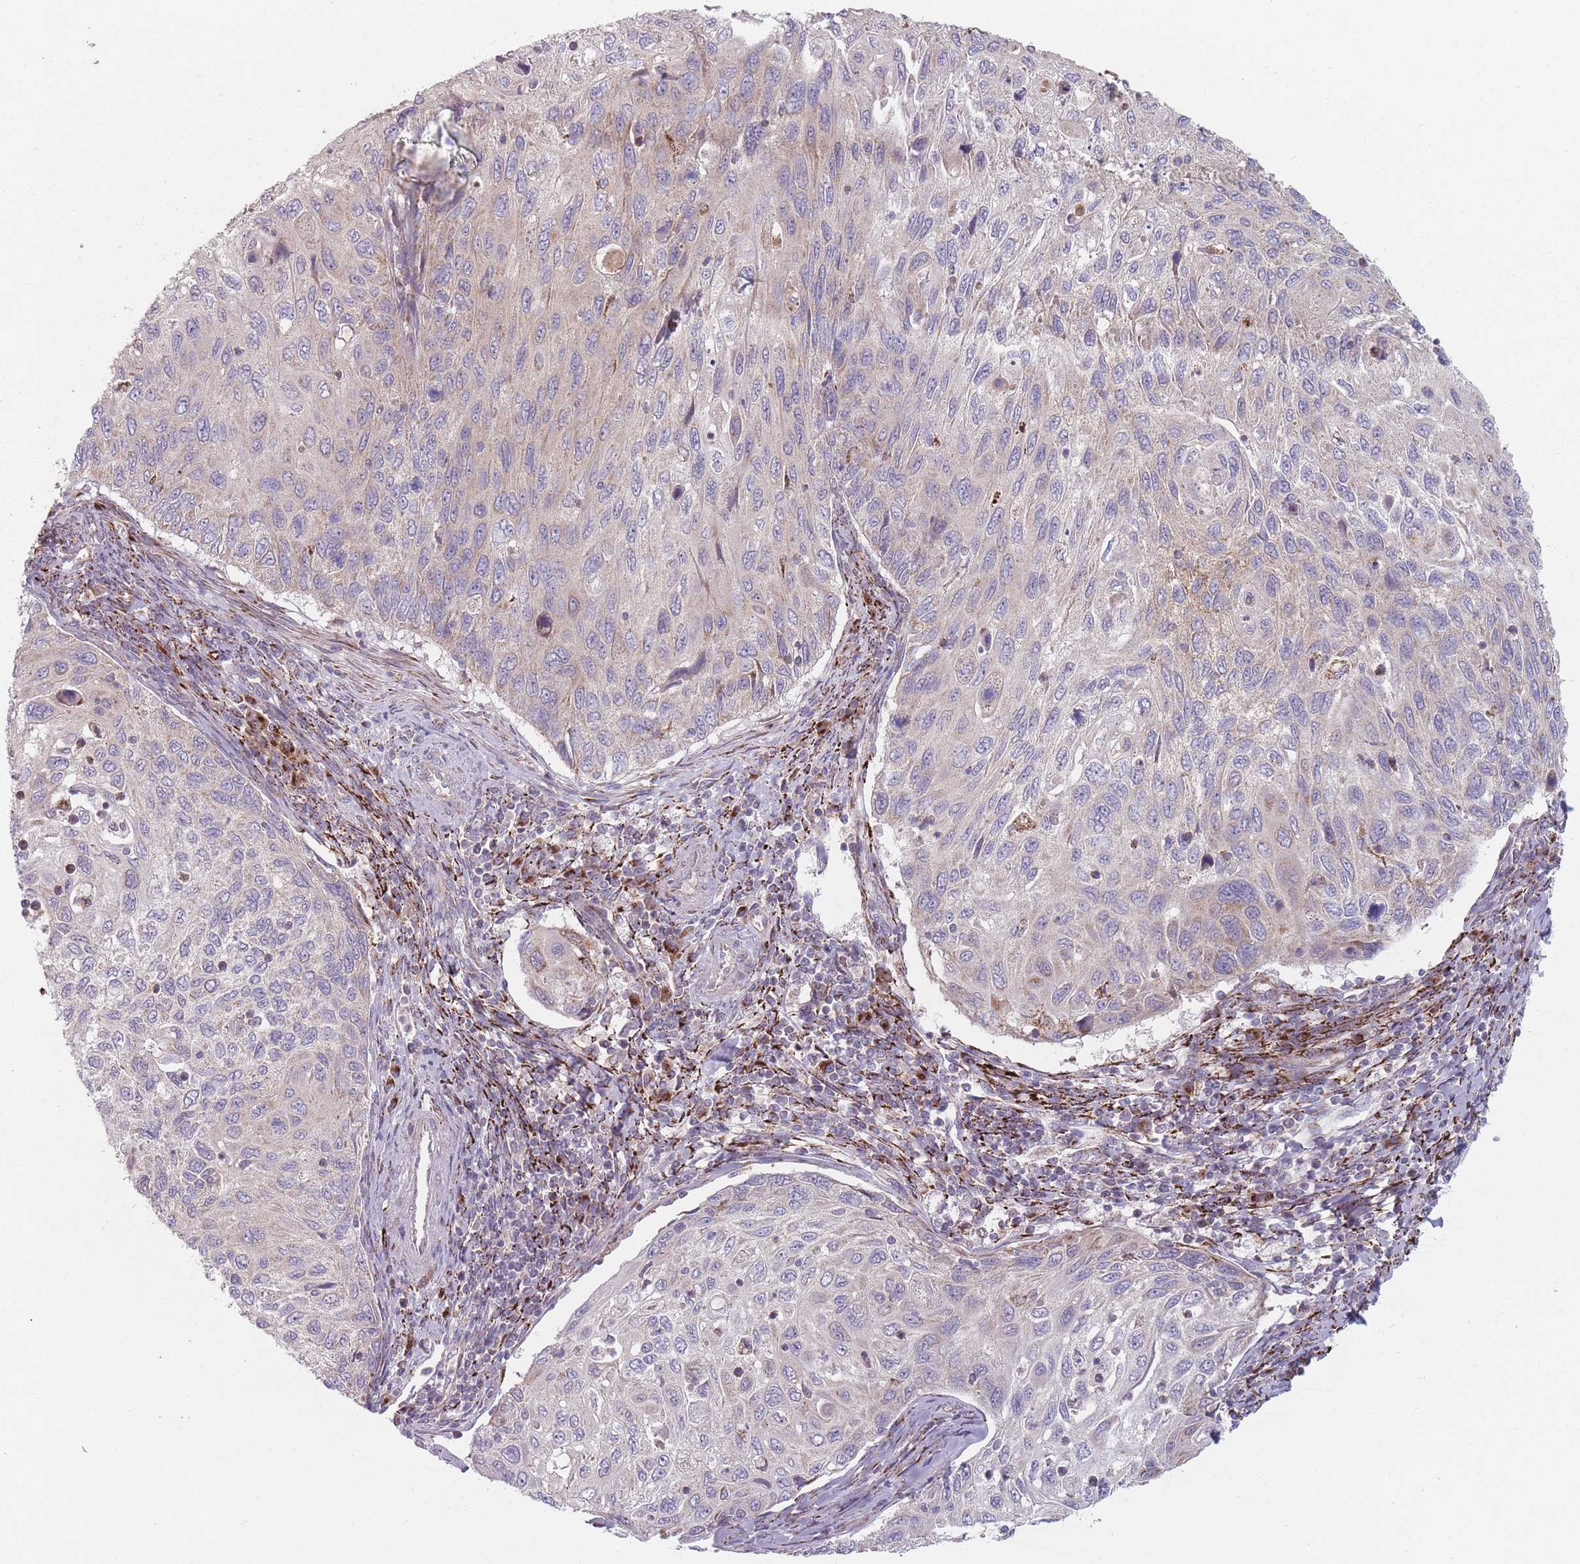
{"staining": {"intensity": "negative", "quantity": "none", "location": "none"}, "tissue": "cervical cancer", "cell_type": "Tumor cells", "image_type": "cancer", "snomed": [{"axis": "morphology", "description": "Squamous cell carcinoma, NOS"}, {"axis": "topography", "description": "Cervix"}], "caption": "This photomicrograph is of cervical cancer stained with immunohistochemistry to label a protein in brown with the nuclei are counter-stained blue. There is no positivity in tumor cells.", "gene": "OR10Q1", "patient": {"sex": "female", "age": 70}}